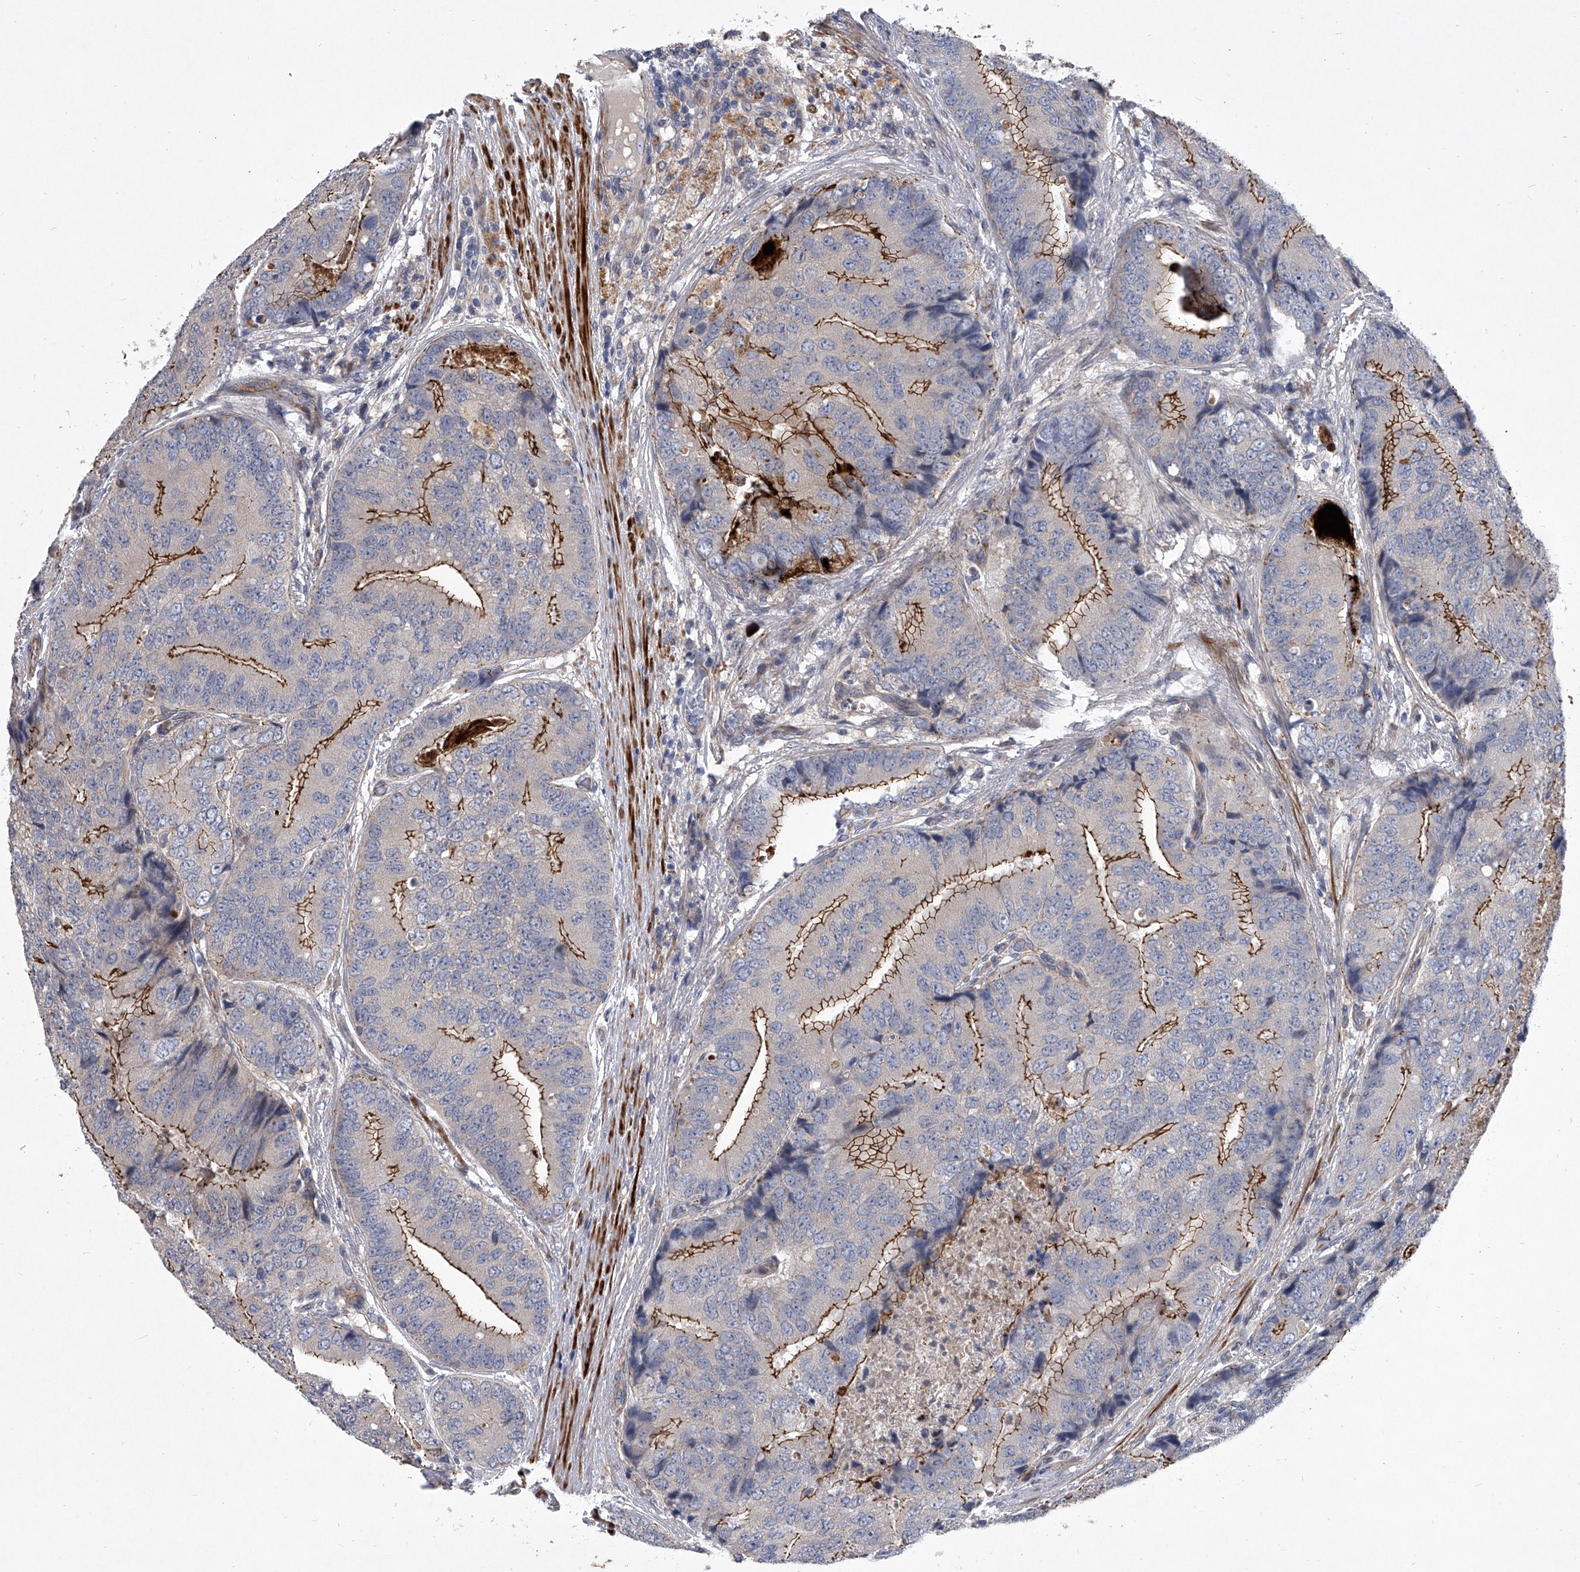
{"staining": {"intensity": "strong", "quantity": "<25%", "location": "cytoplasmic/membranous"}, "tissue": "prostate cancer", "cell_type": "Tumor cells", "image_type": "cancer", "snomed": [{"axis": "morphology", "description": "Adenocarcinoma, High grade"}, {"axis": "topography", "description": "Prostate"}], "caption": "Tumor cells reveal medium levels of strong cytoplasmic/membranous expression in about <25% of cells in high-grade adenocarcinoma (prostate).", "gene": "MINDY4", "patient": {"sex": "male", "age": 70}}